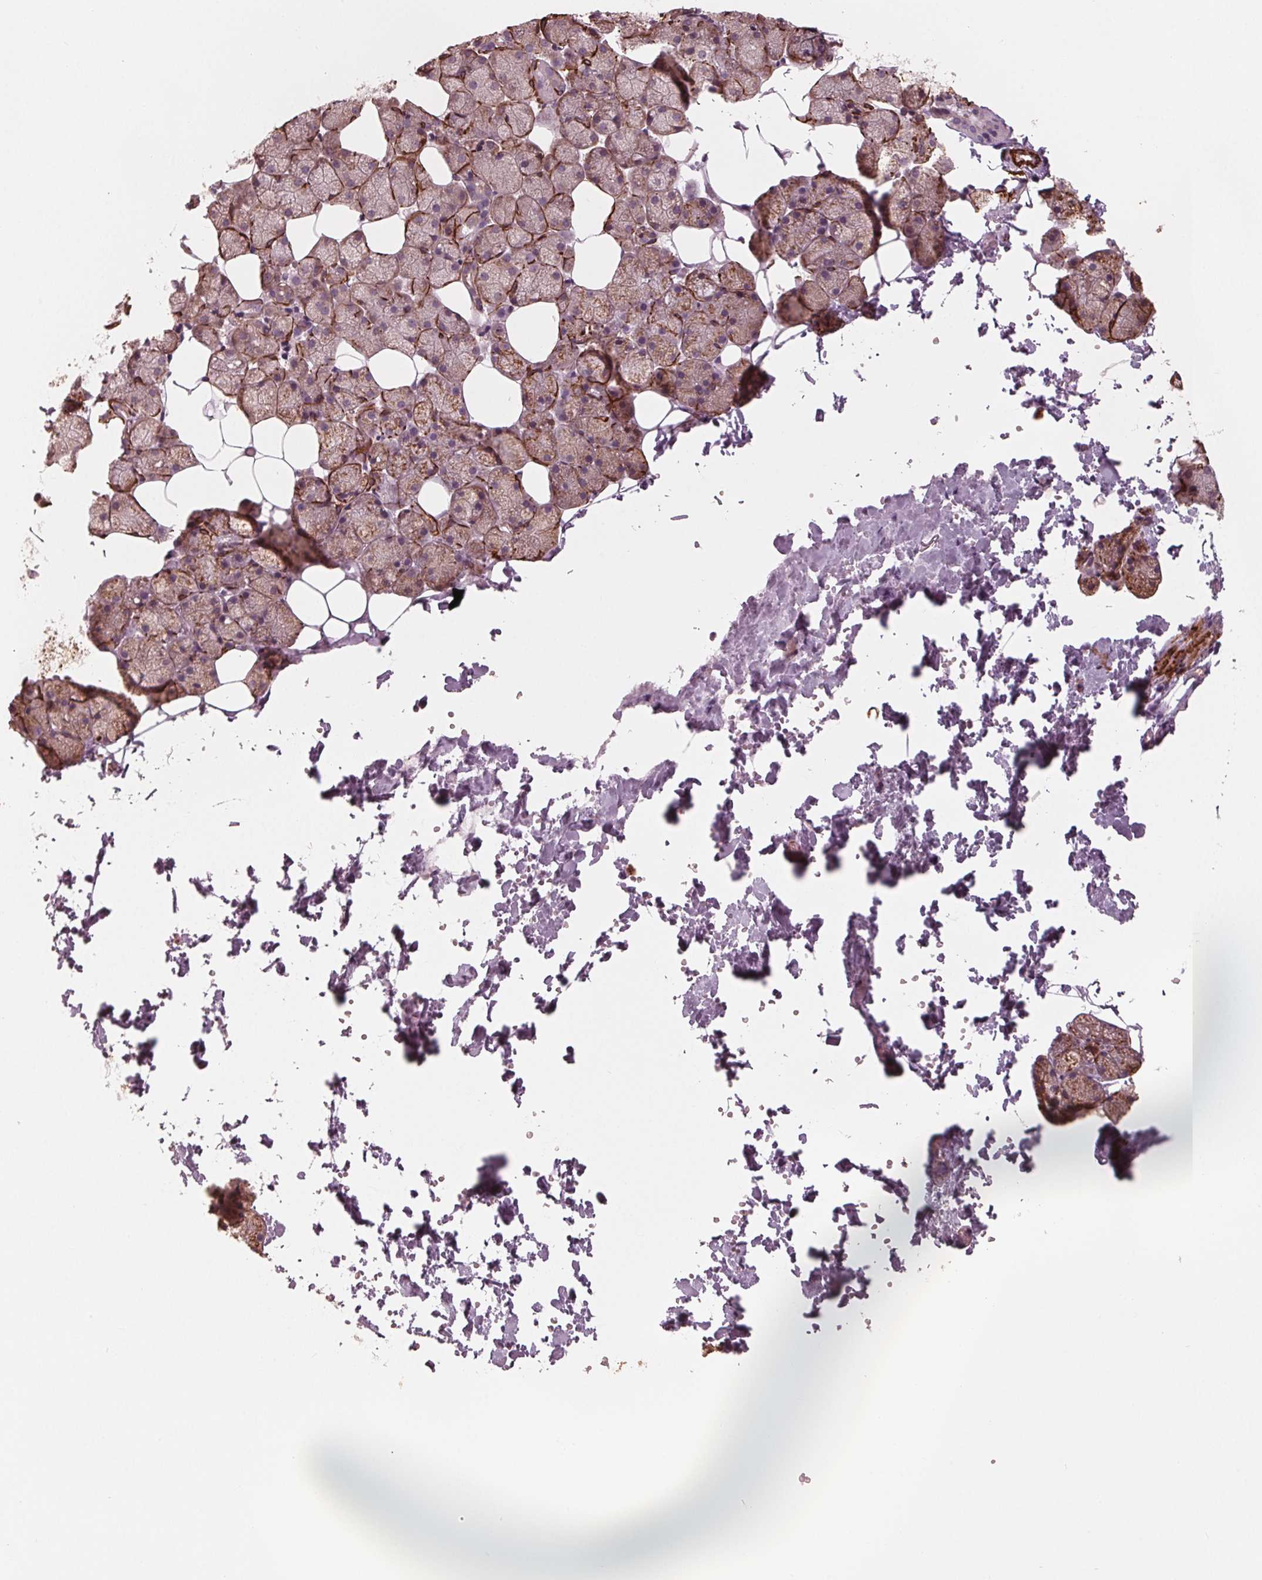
{"staining": {"intensity": "strong", "quantity": "<25%", "location": "cytoplasmic/membranous"}, "tissue": "salivary gland", "cell_type": "Glandular cells", "image_type": "normal", "snomed": [{"axis": "morphology", "description": "Normal tissue, NOS"}, {"axis": "topography", "description": "Salivary gland"}], "caption": "Normal salivary gland reveals strong cytoplasmic/membranous positivity in about <25% of glandular cells The staining is performed using DAB brown chromogen to label protein expression. The nuclei are counter-stained blue using hematoxylin..", "gene": "MIER3", "patient": {"sex": "male", "age": 38}}